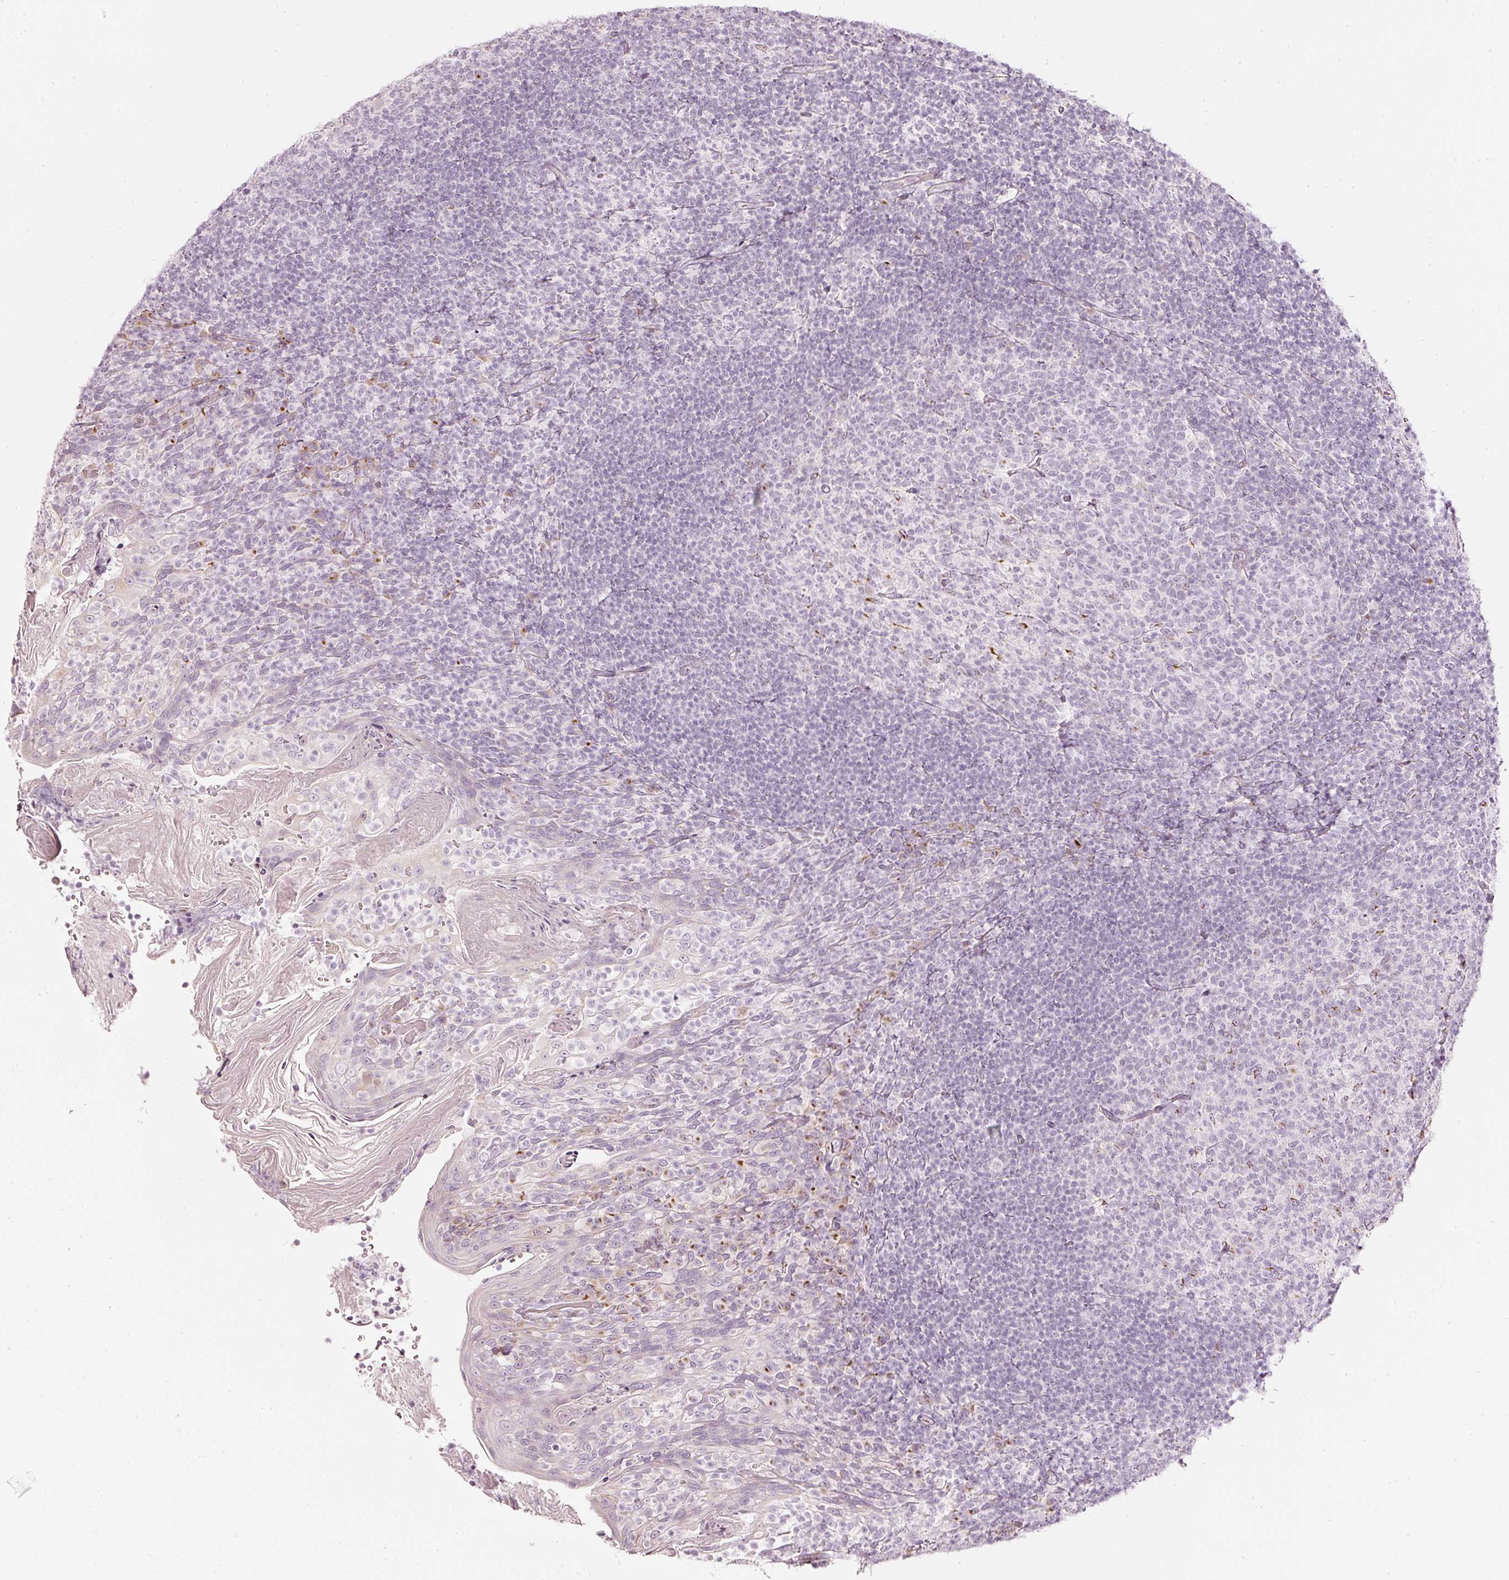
{"staining": {"intensity": "moderate", "quantity": "<25%", "location": "cytoplasmic/membranous"}, "tissue": "tonsil", "cell_type": "Germinal center cells", "image_type": "normal", "snomed": [{"axis": "morphology", "description": "Normal tissue, NOS"}, {"axis": "topography", "description": "Tonsil"}], "caption": "Tonsil stained for a protein (brown) demonstrates moderate cytoplasmic/membranous positive expression in about <25% of germinal center cells.", "gene": "SDF4", "patient": {"sex": "female", "age": 10}}